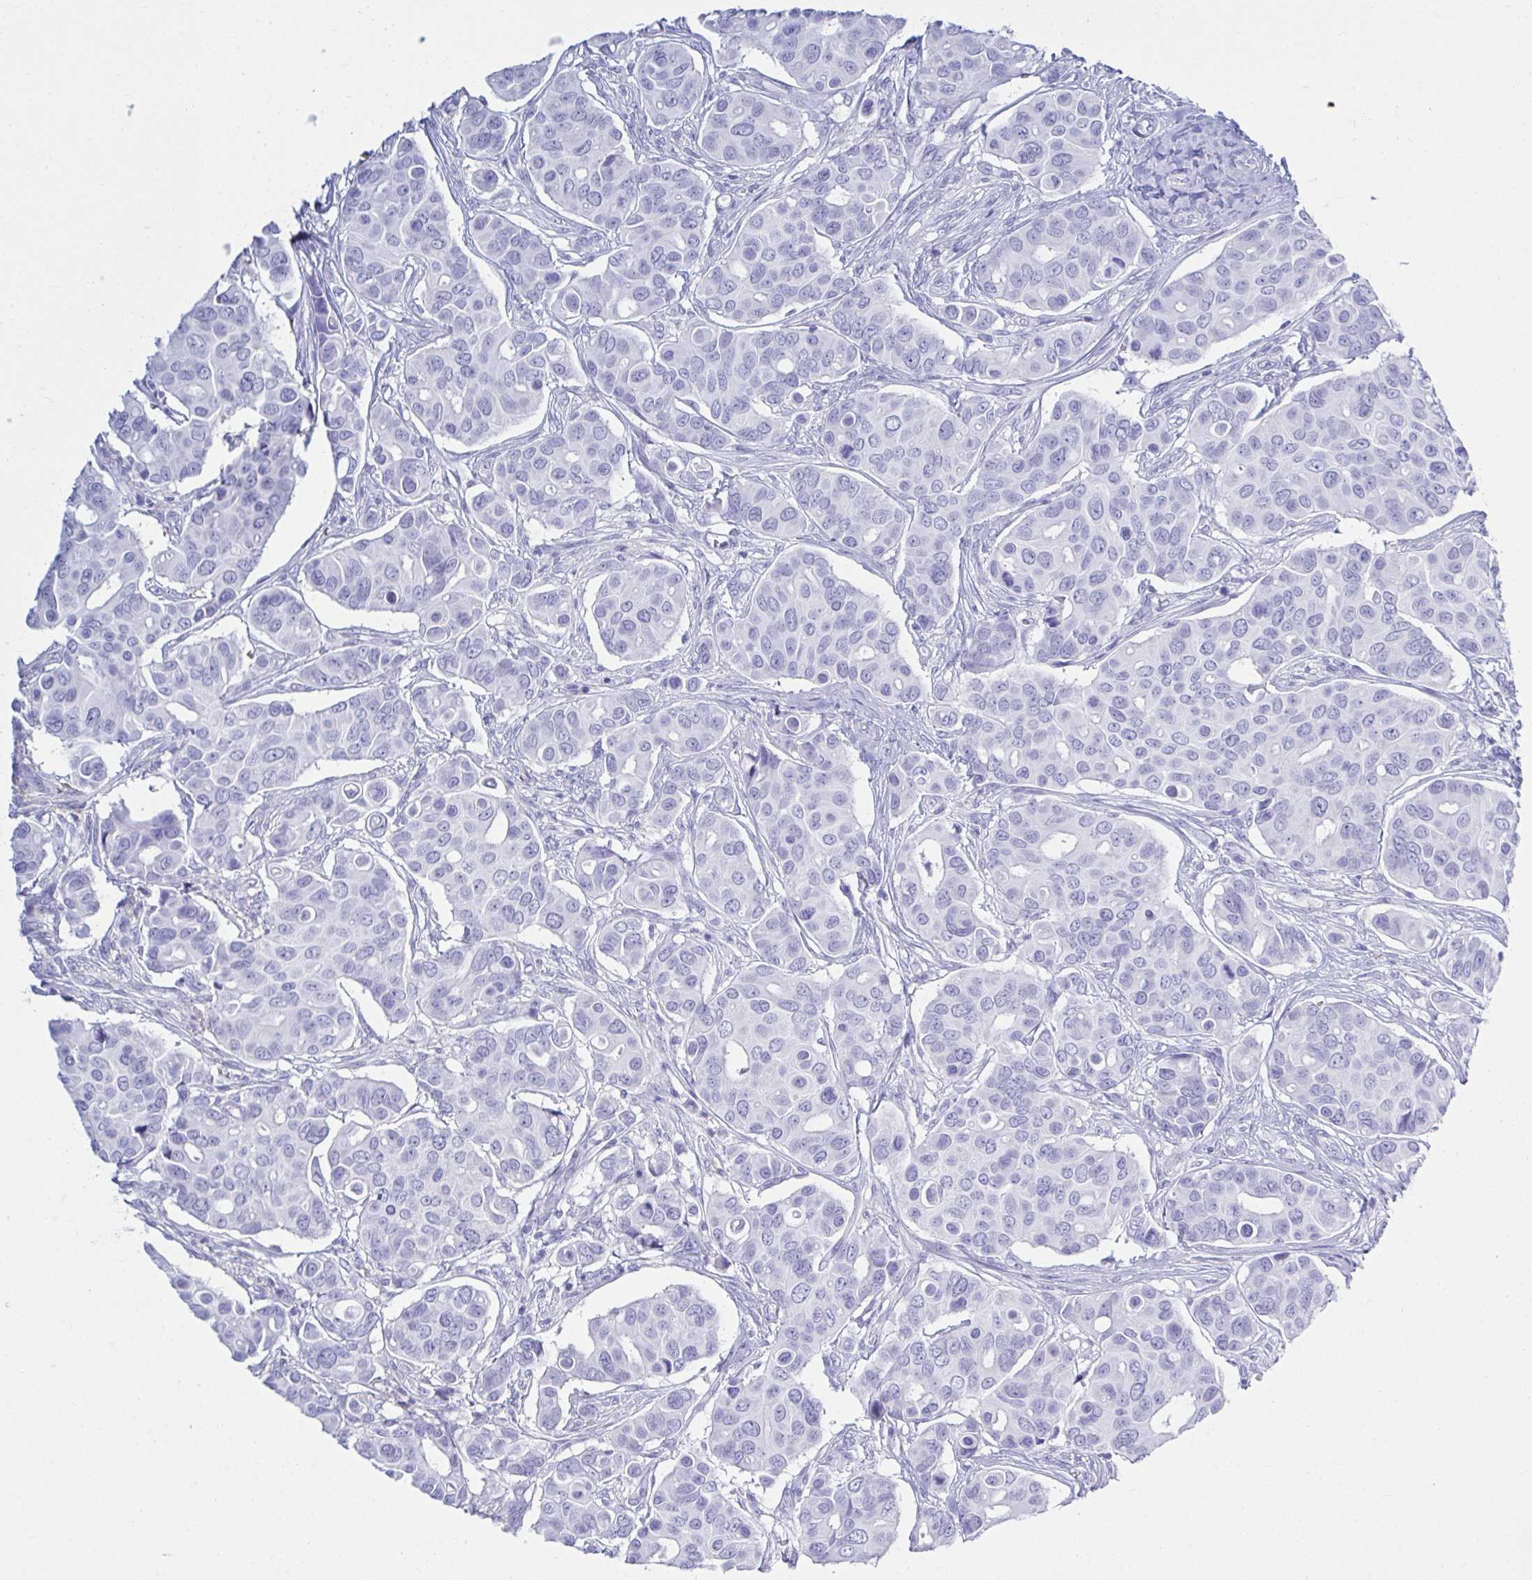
{"staining": {"intensity": "negative", "quantity": "none", "location": "none"}, "tissue": "breast cancer", "cell_type": "Tumor cells", "image_type": "cancer", "snomed": [{"axis": "morphology", "description": "Normal tissue, NOS"}, {"axis": "morphology", "description": "Duct carcinoma"}, {"axis": "topography", "description": "Skin"}, {"axis": "topography", "description": "Breast"}], "caption": "Human breast infiltrating ductal carcinoma stained for a protein using immunohistochemistry (IHC) displays no positivity in tumor cells.", "gene": "ATP4B", "patient": {"sex": "female", "age": 54}}